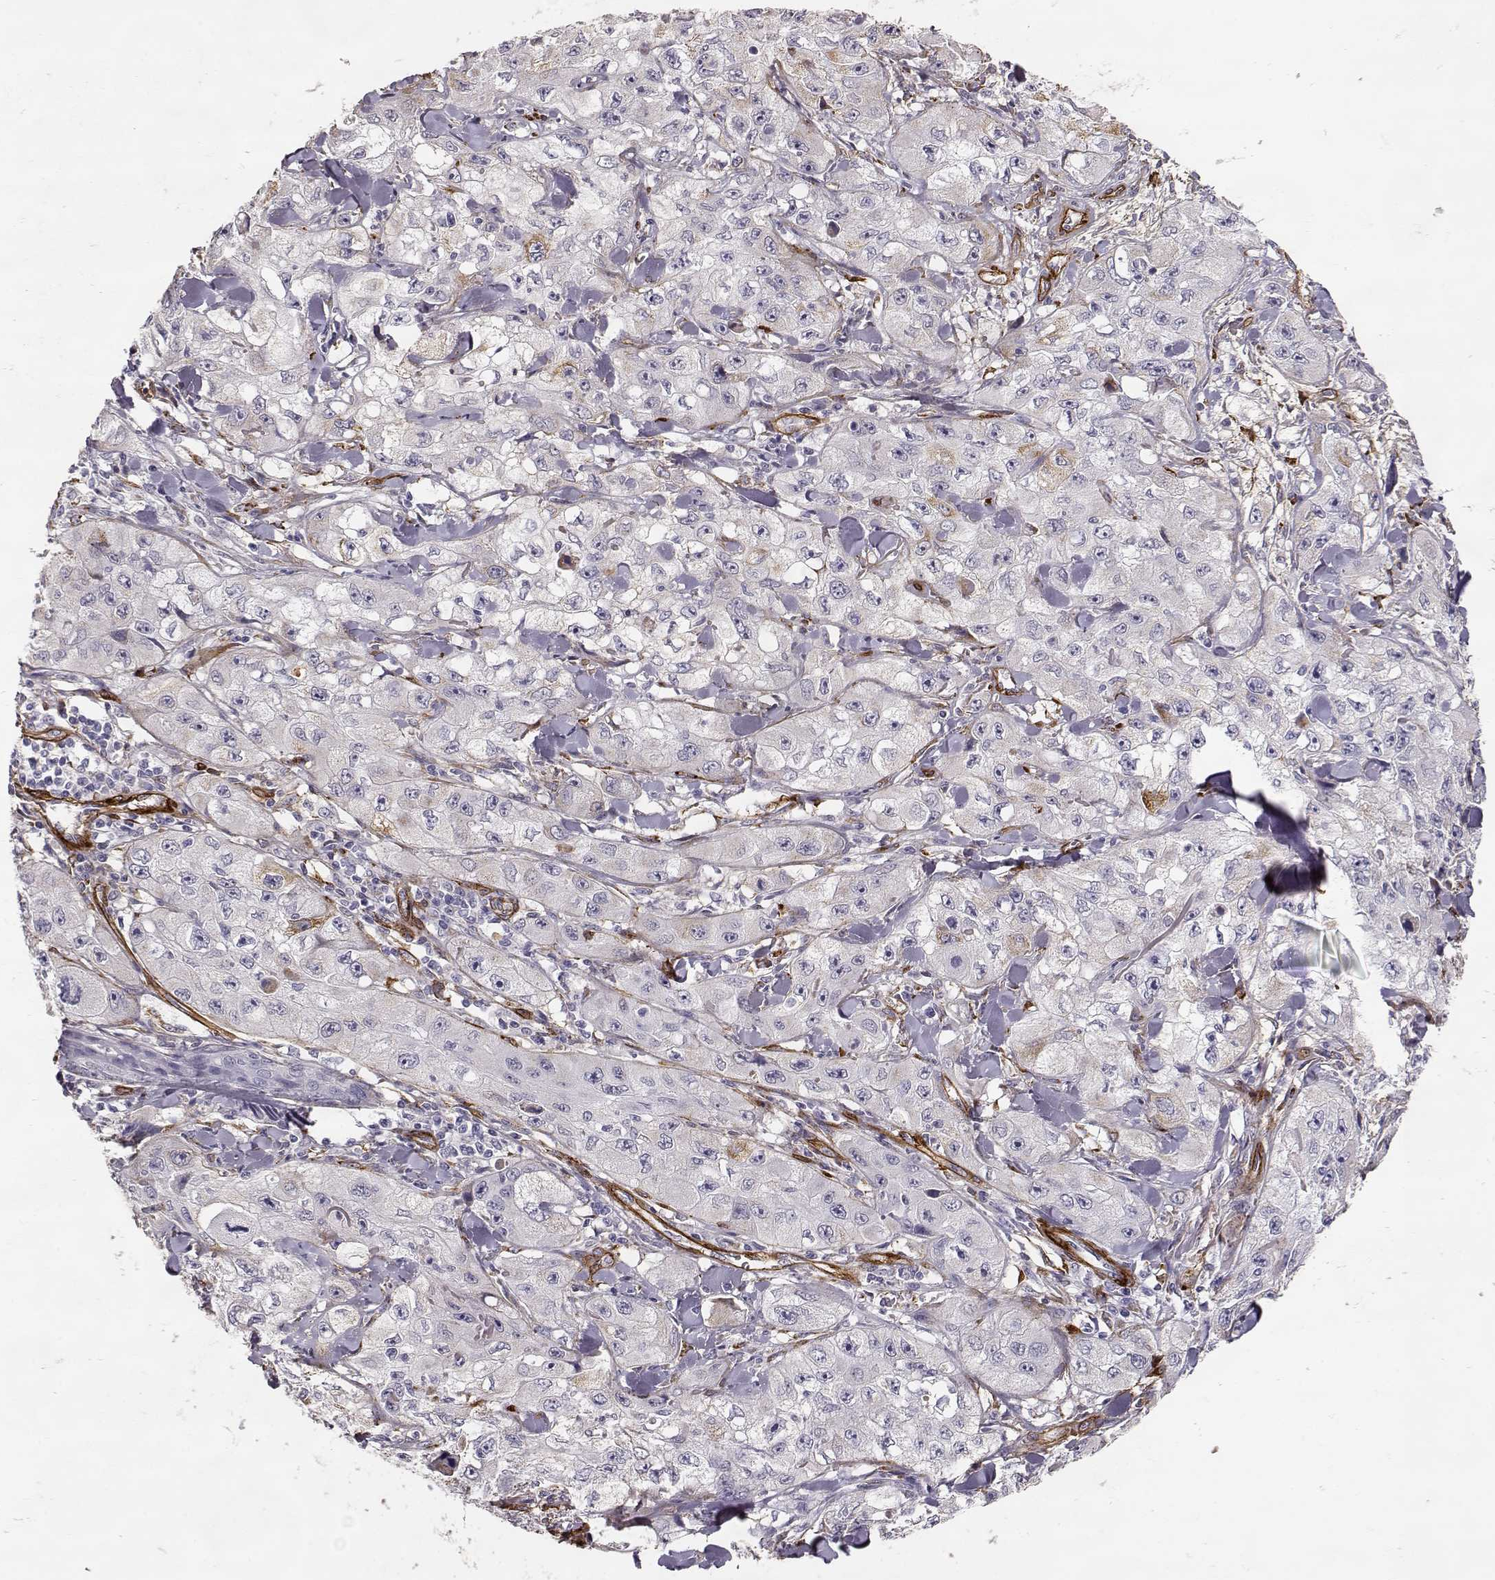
{"staining": {"intensity": "negative", "quantity": "none", "location": "none"}, "tissue": "skin cancer", "cell_type": "Tumor cells", "image_type": "cancer", "snomed": [{"axis": "morphology", "description": "Squamous cell carcinoma, NOS"}, {"axis": "topography", "description": "Skin"}, {"axis": "topography", "description": "Subcutis"}], "caption": "Tumor cells are negative for brown protein staining in skin squamous cell carcinoma.", "gene": "LAMC1", "patient": {"sex": "male", "age": 73}}